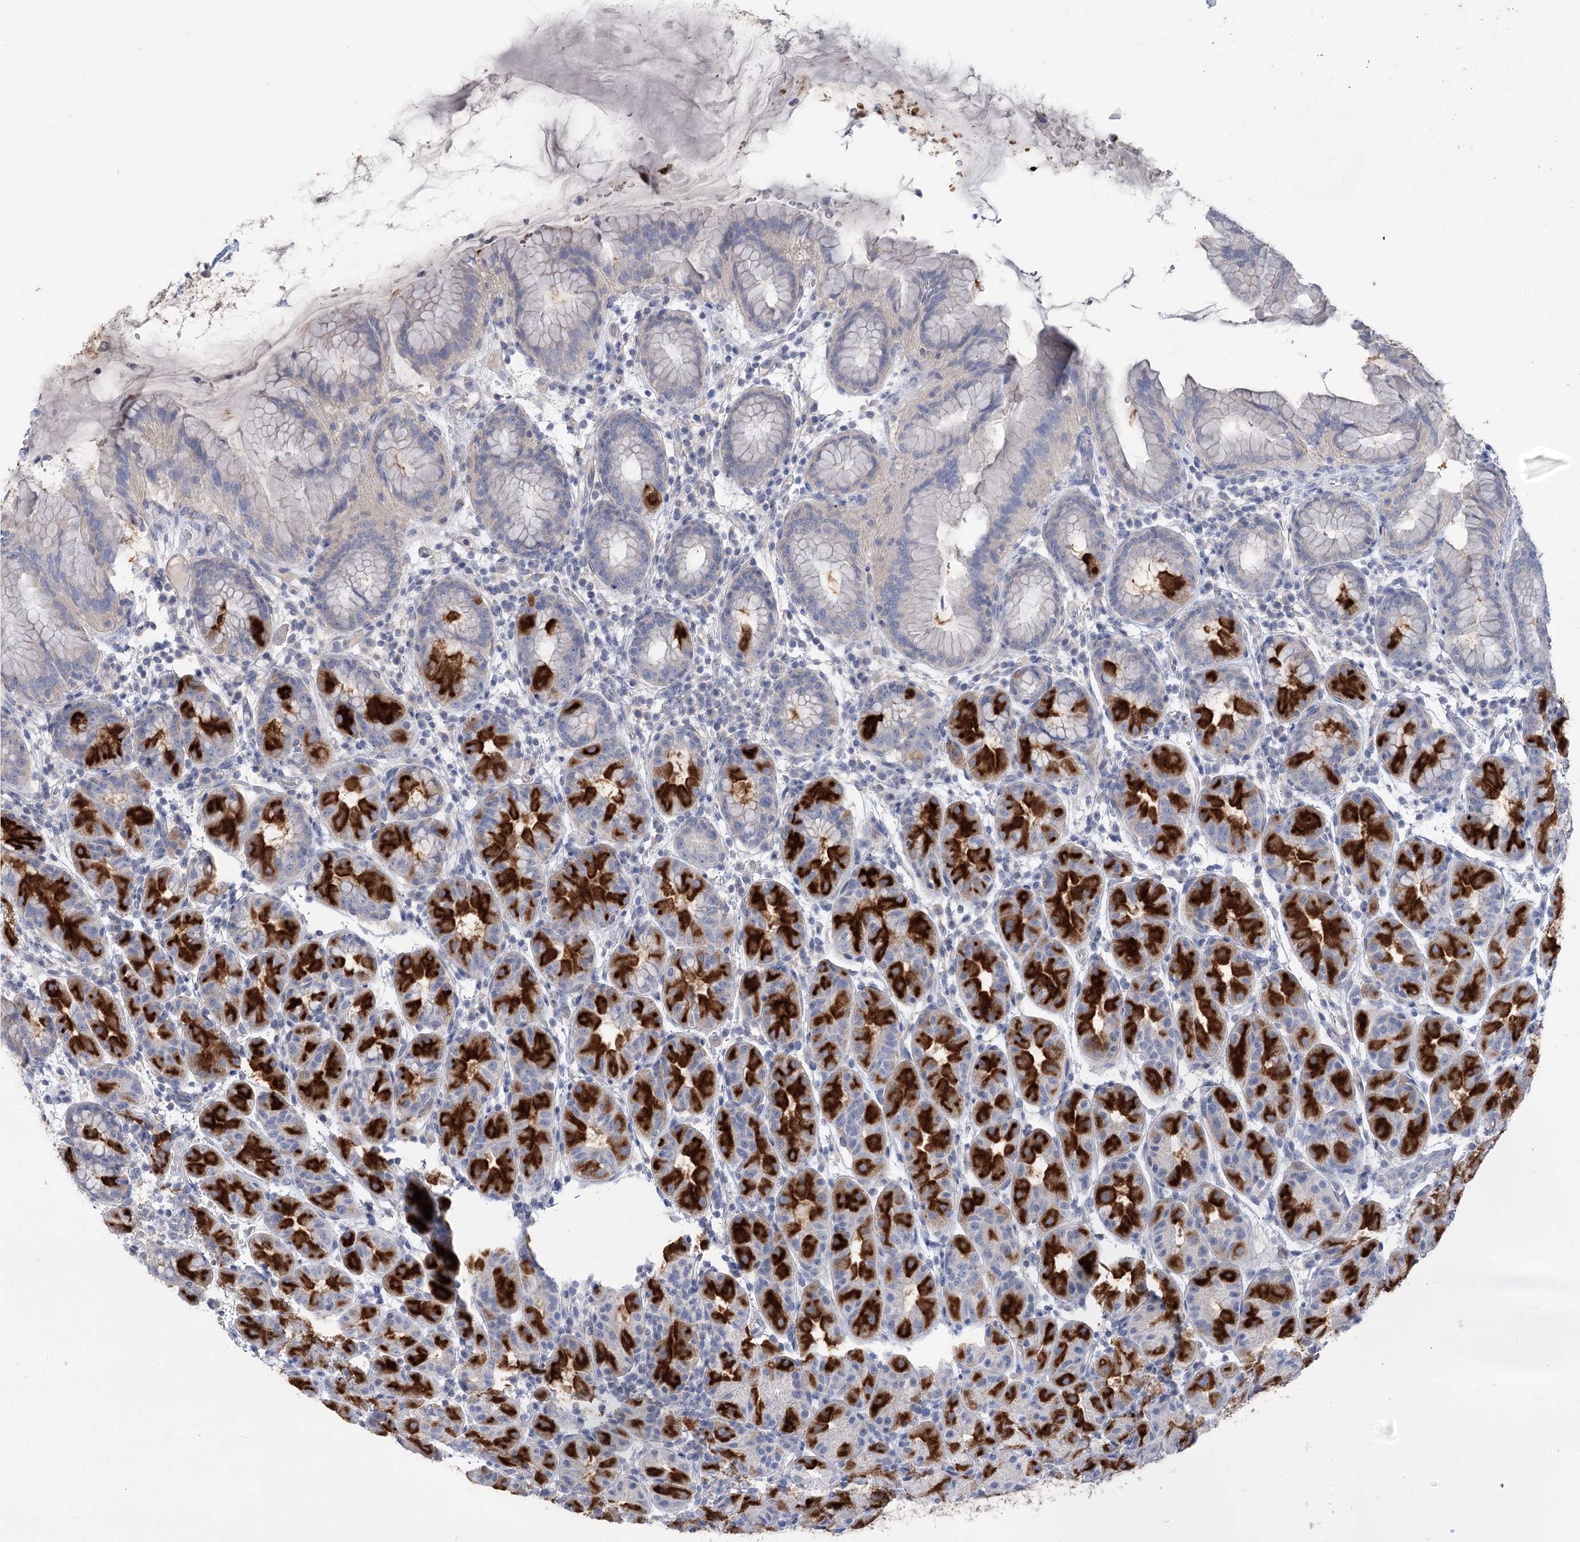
{"staining": {"intensity": "strong", "quantity": "25%-75%", "location": "cytoplasmic/membranous"}, "tissue": "stomach", "cell_type": "Glandular cells", "image_type": "normal", "snomed": [{"axis": "morphology", "description": "Normal tissue, NOS"}, {"axis": "topography", "description": "Stomach"}], "caption": "A high amount of strong cytoplasmic/membranous expression is appreciated in approximately 25%-75% of glandular cells in normal stomach. (DAB IHC, brown staining for protein, blue staining for nuclei).", "gene": "SLC9A3", "patient": {"sex": "female", "age": 79}}